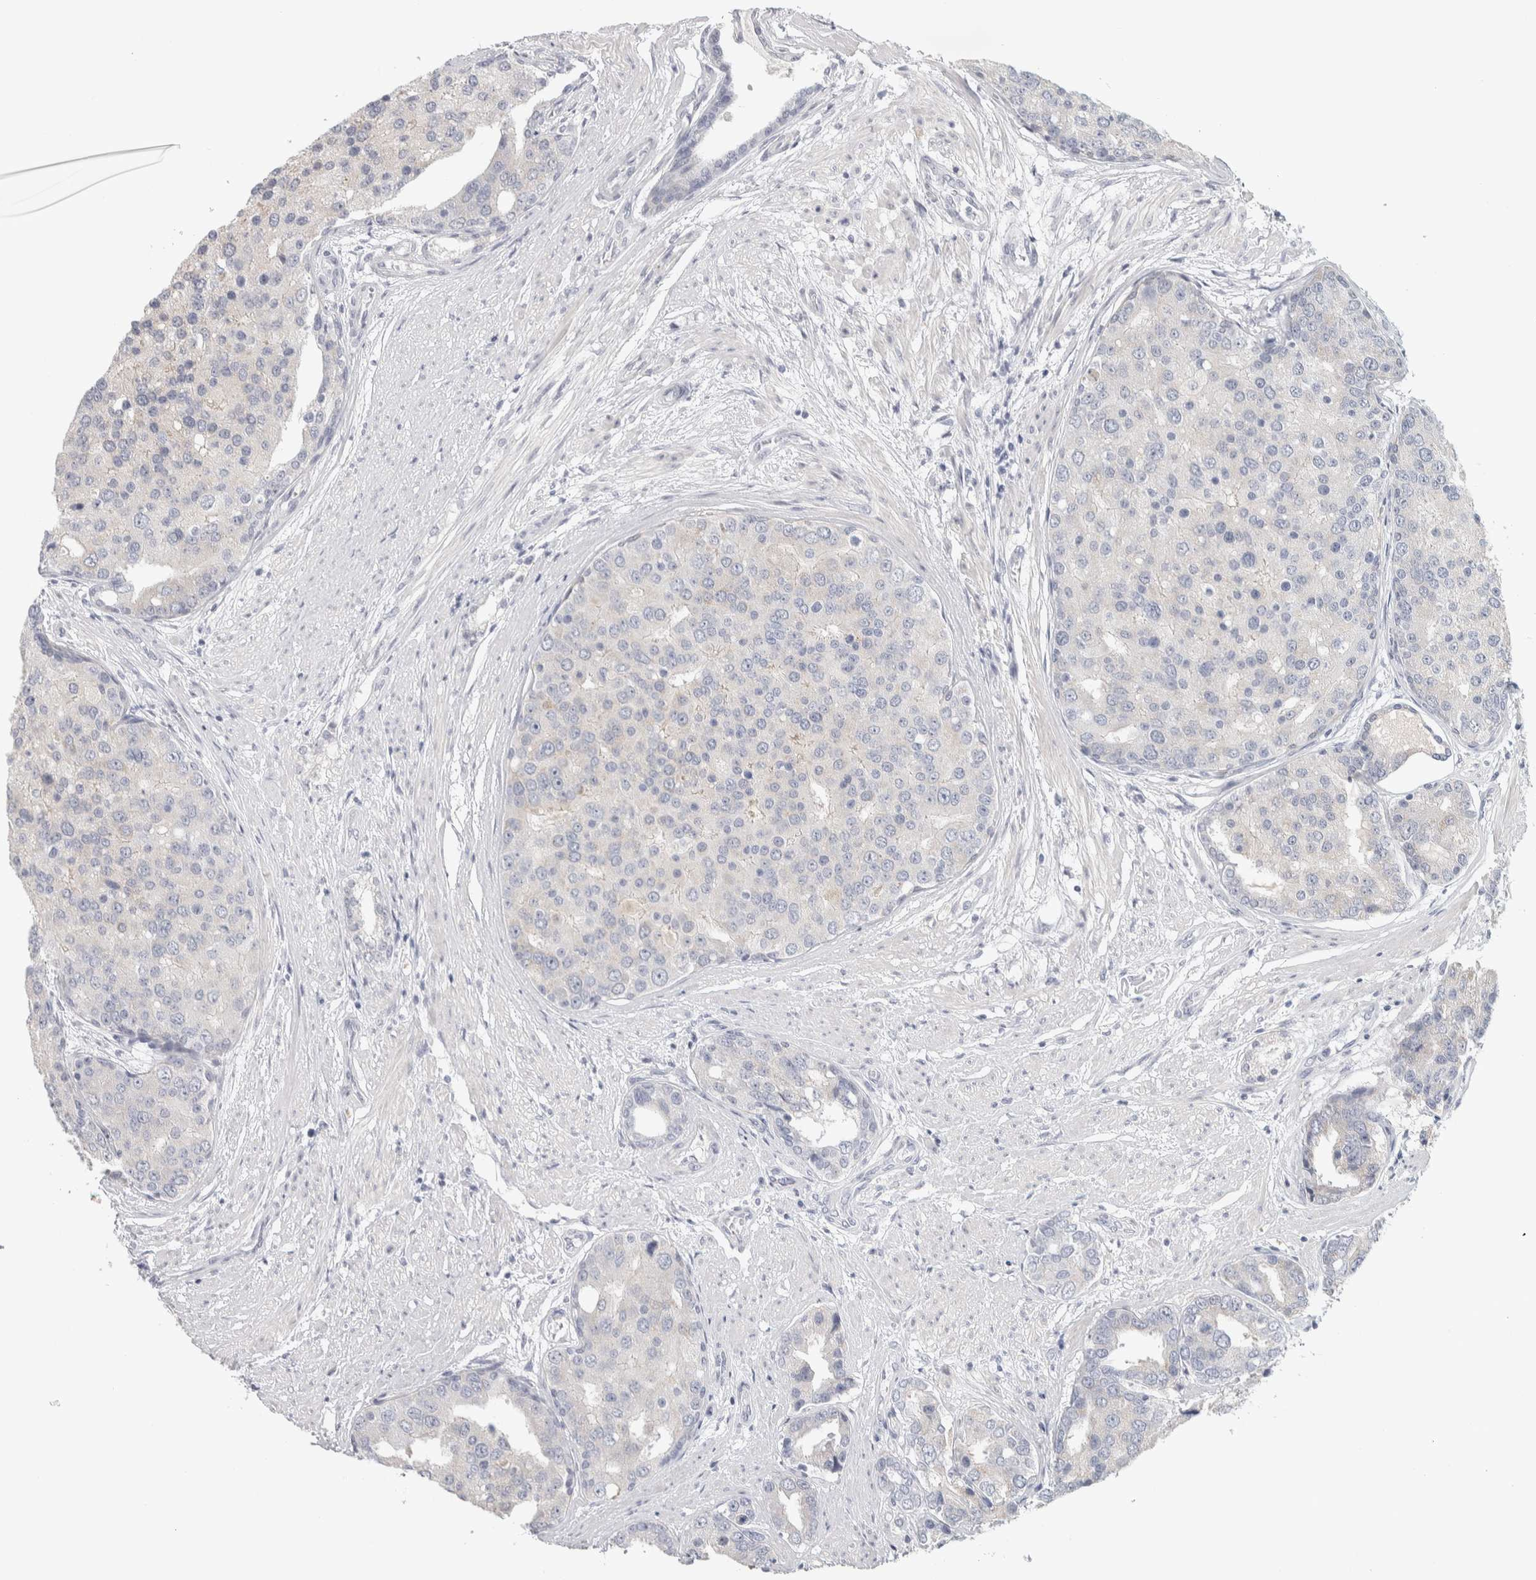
{"staining": {"intensity": "weak", "quantity": "<25%", "location": "cytoplasmic/membranous"}, "tissue": "prostate cancer", "cell_type": "Tumor cells", "image_type": "cancer", "snomed": [{"axis": "morphology", "description": "Adenocarcinoma, High grade"}, {"axis": "topography", "description": "Prostate"}], "caption": "Immunohistochemistry (IHC) of human prostate cancer (high-grade adenocarcinoma) demonstrates no positivity in tumor cells.", "gene": "DCXR", "patient": {"sex": "male", "age": 50}}